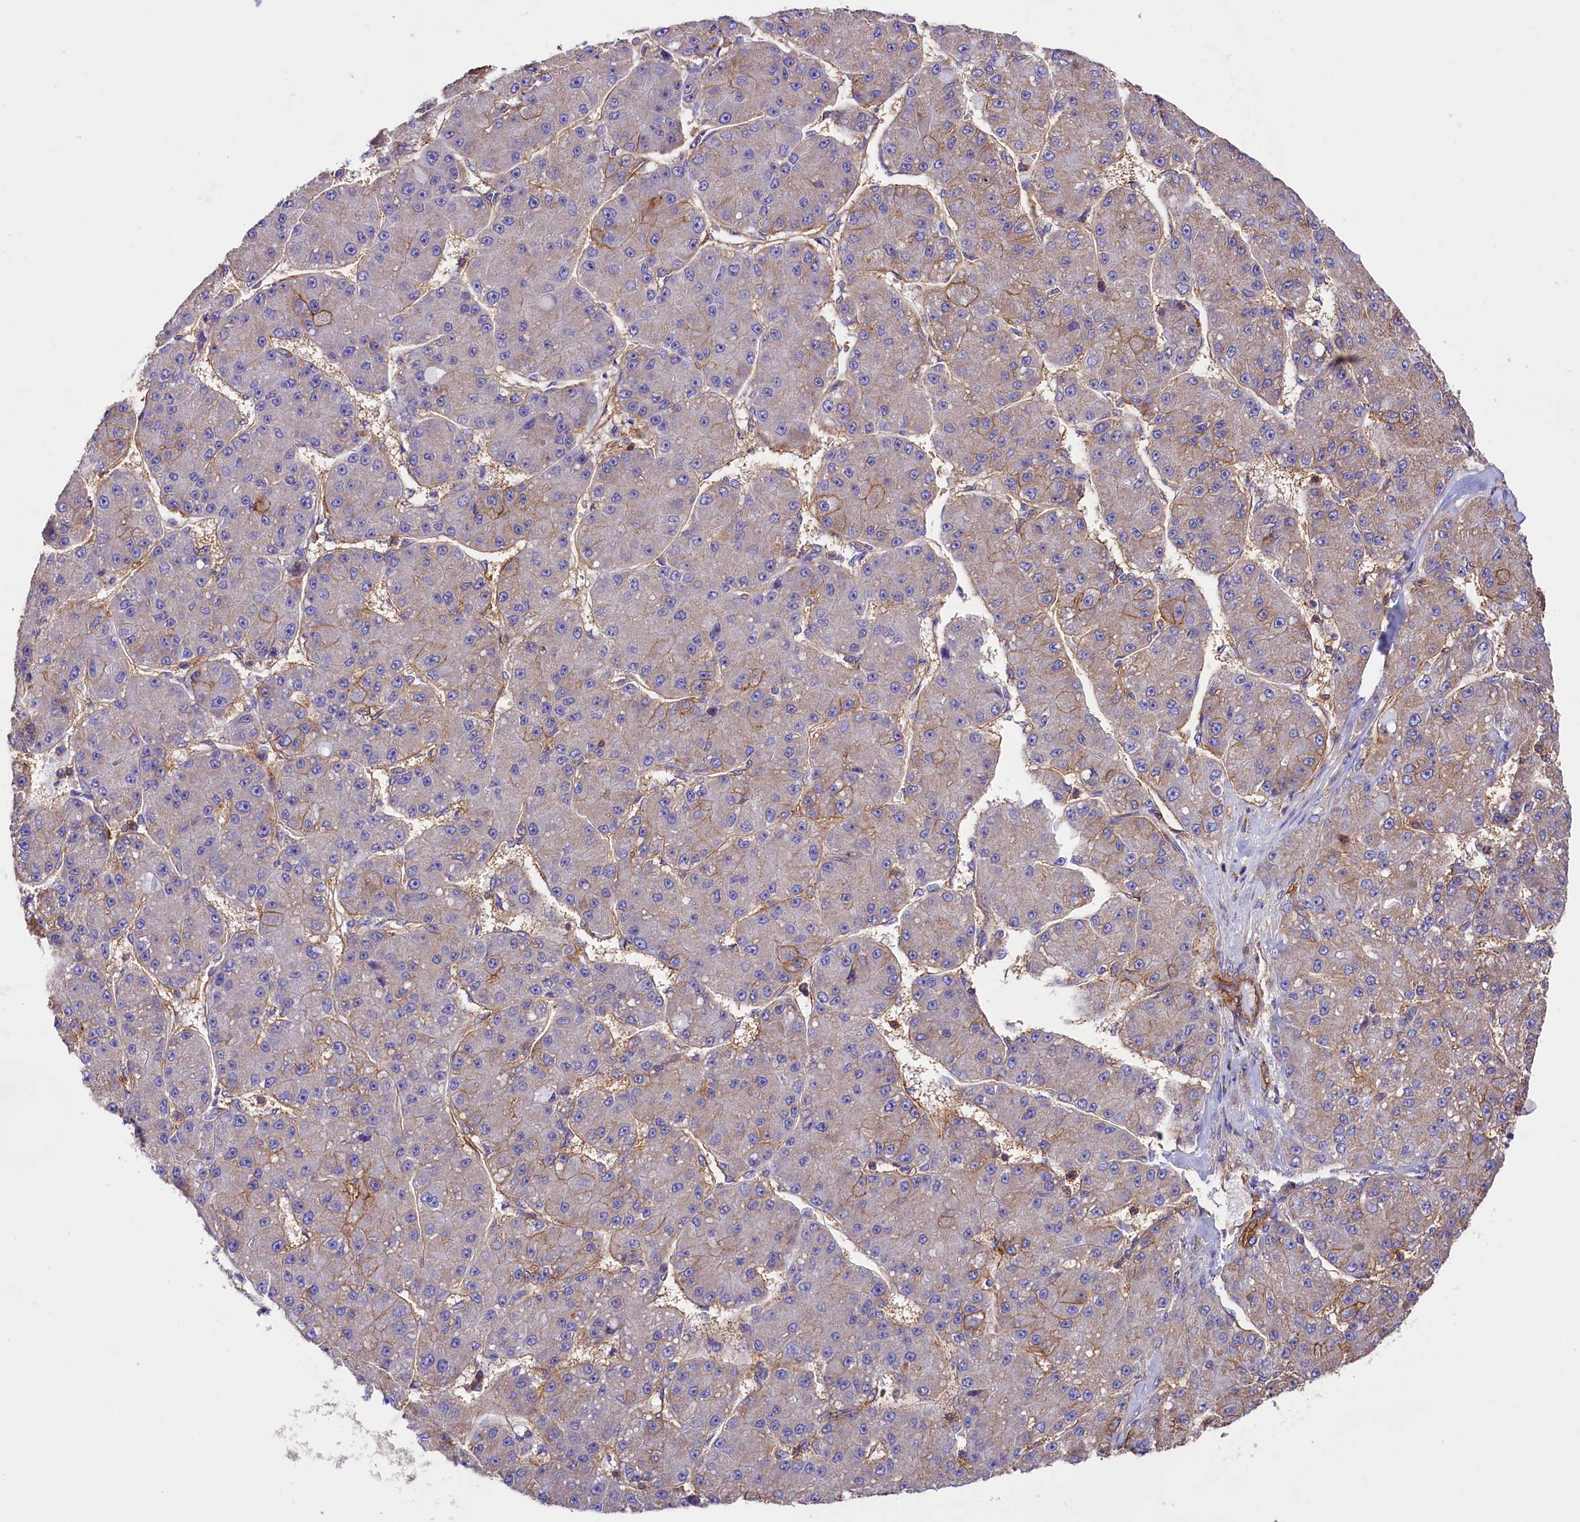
{"staining": {"intensity": "moderate", "quantity": "25%-75%", "location": "cytoplasmic/membranous"}, "tissue": "liver cancer", "cell_type": "Tumor cells", "image_type": "cancer", "snomed": [{"axis": "morphology", "description": "Carcinoma, Hepatocellular, NOS"}, {"axis": "topography", "description": "Liver"}], "caption": "Human liver cancer (hepatocellular carcinoma) stained for a protein (brown) reveals moderate cytoplasmic/membranous positive positivity in approximately 25%-75% of tumor cells.", "gene": "ATP2B4", "patient": {"sex": "male", "age": 67}}